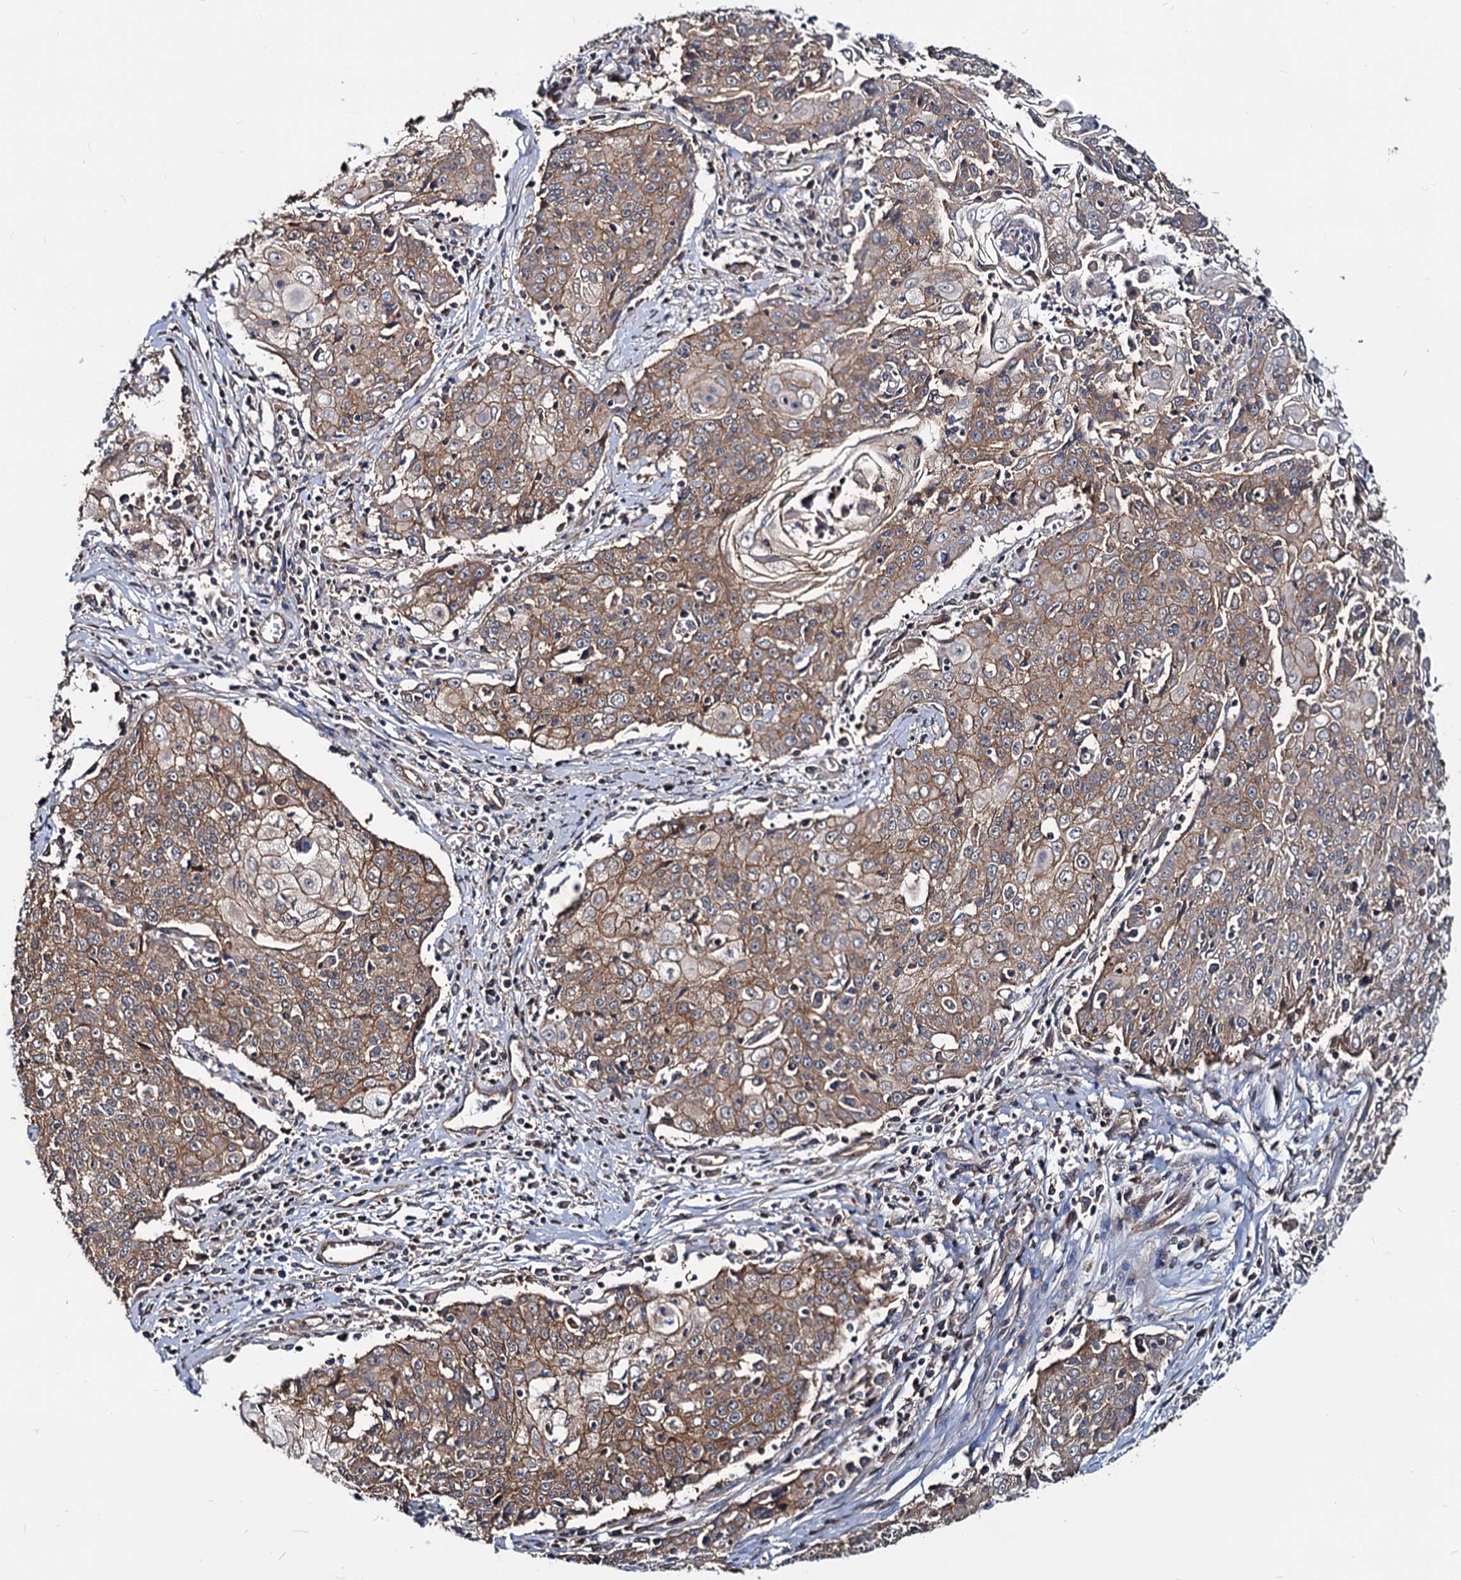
{"staining": {"intensity": "moderate", "quantity": ">75%", "location": "cytoplasmic/membranous"}, "tissue": "cervical cancer", "cell_type": "Tumor cells", "image_type": "cancer", "snomed": [{"axis": "morphology", "description": "Squamous cell carcinoma, NOS"}, {"axis": "topography", "description": "Cervix"}], "caption": "An immunohistochemistry image of neoplastic tissue is shown. Protein staining in brown labels moderate cytoplasmic/membranous positivity in squamous cell carcinoma (cervical) within tumor cells.", "gene": "IDI1", "patient": {"sex": "female", "age": 48}}